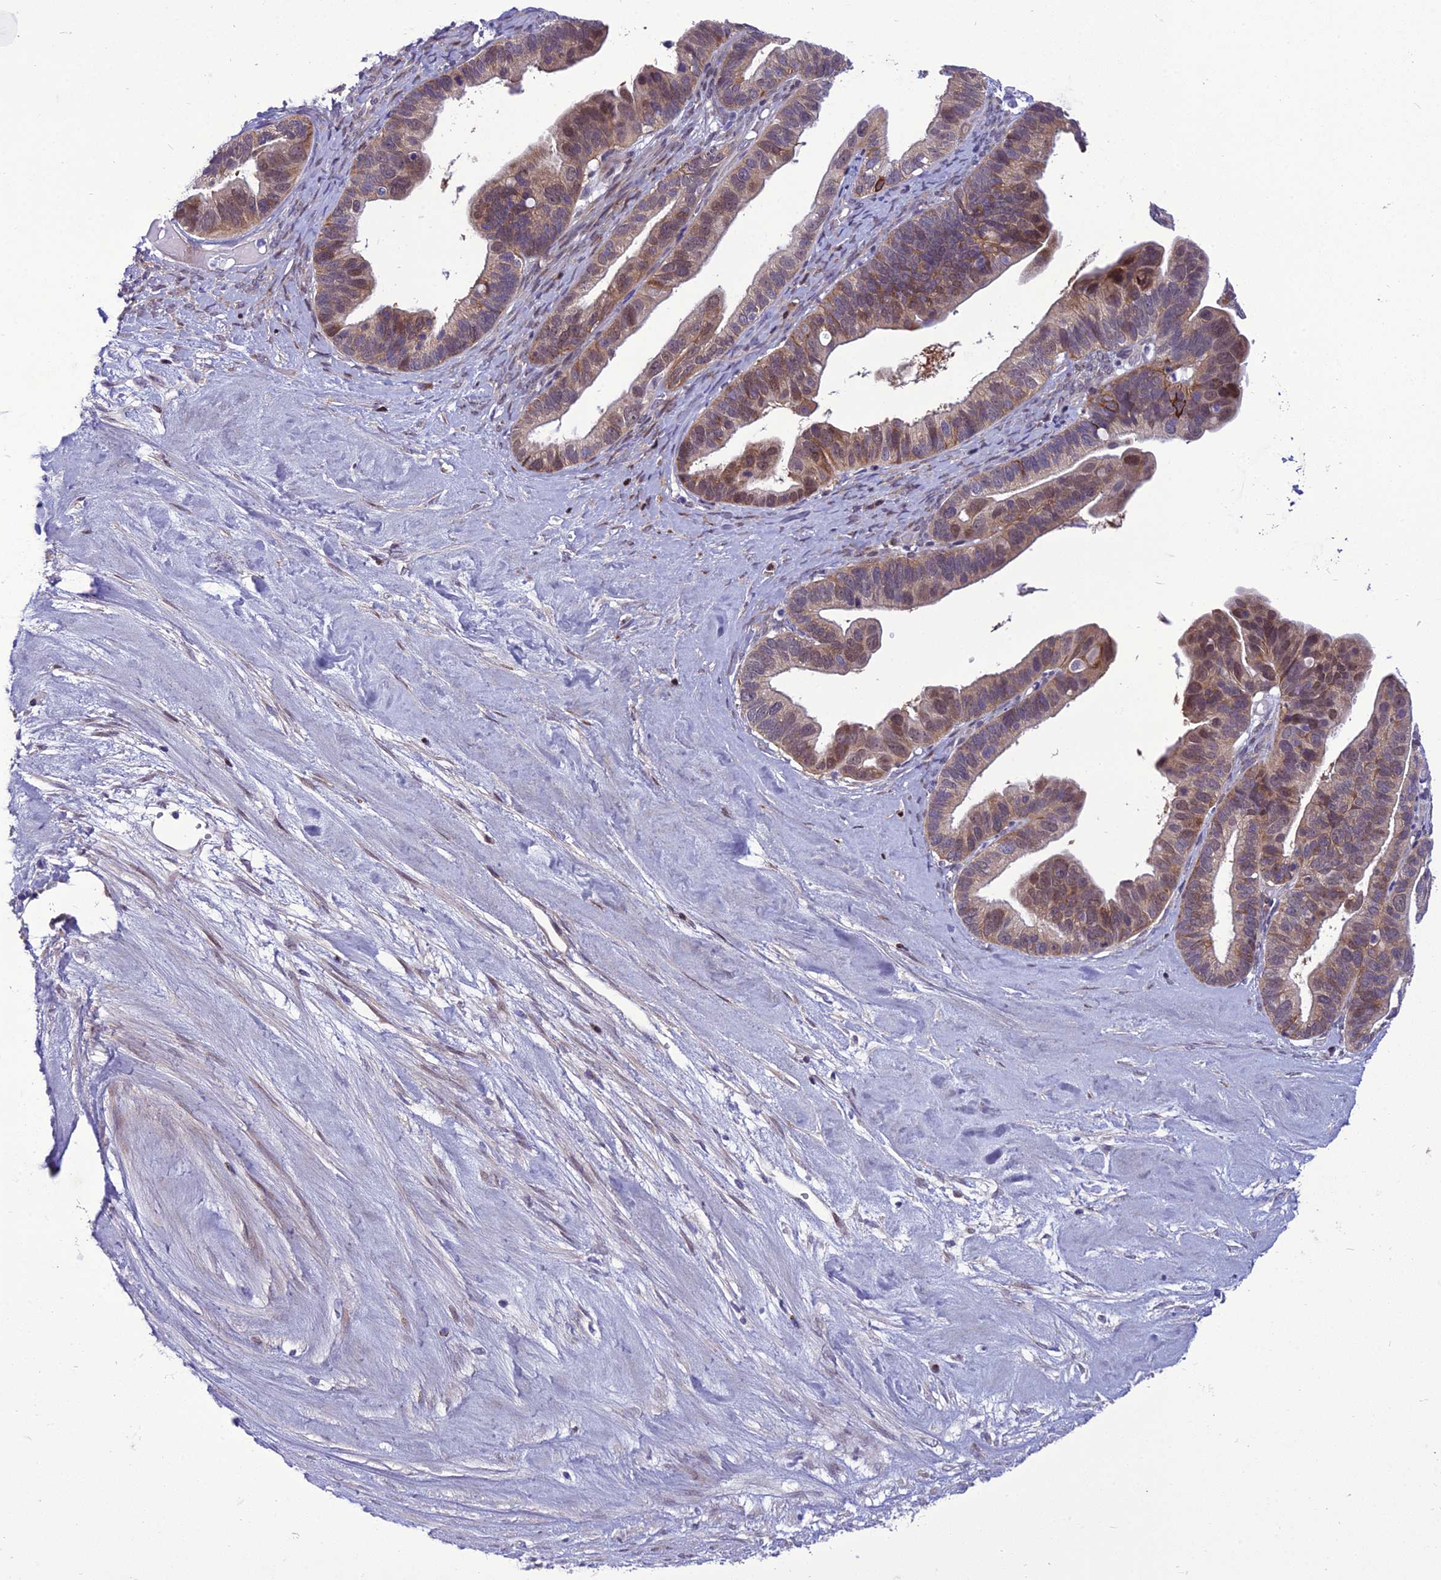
{"staining": {"intensity": "moderate", "quantity": ">75%", "location": "cytoplasmic/membranous,nuclear"}, "tissue": "ovarian cancer", "cell_type": "Tumor cells", "image_type": "cancer", "snomed": [{"axis": "morphology", "description": "Cystadenocarcinoma, serous, NOS"}, {"axis": "topography", "description": "Ovary"}], "caption": "About >75% of tumor cells in human ovarian serous cystadenocarcinoma show moderate cytoplasmic/membranous and nuclear protein staining as visualized by brown immunohistochemical staining.", "gene": "GAB4", "patient": {"sex": "female", "age": 56}}